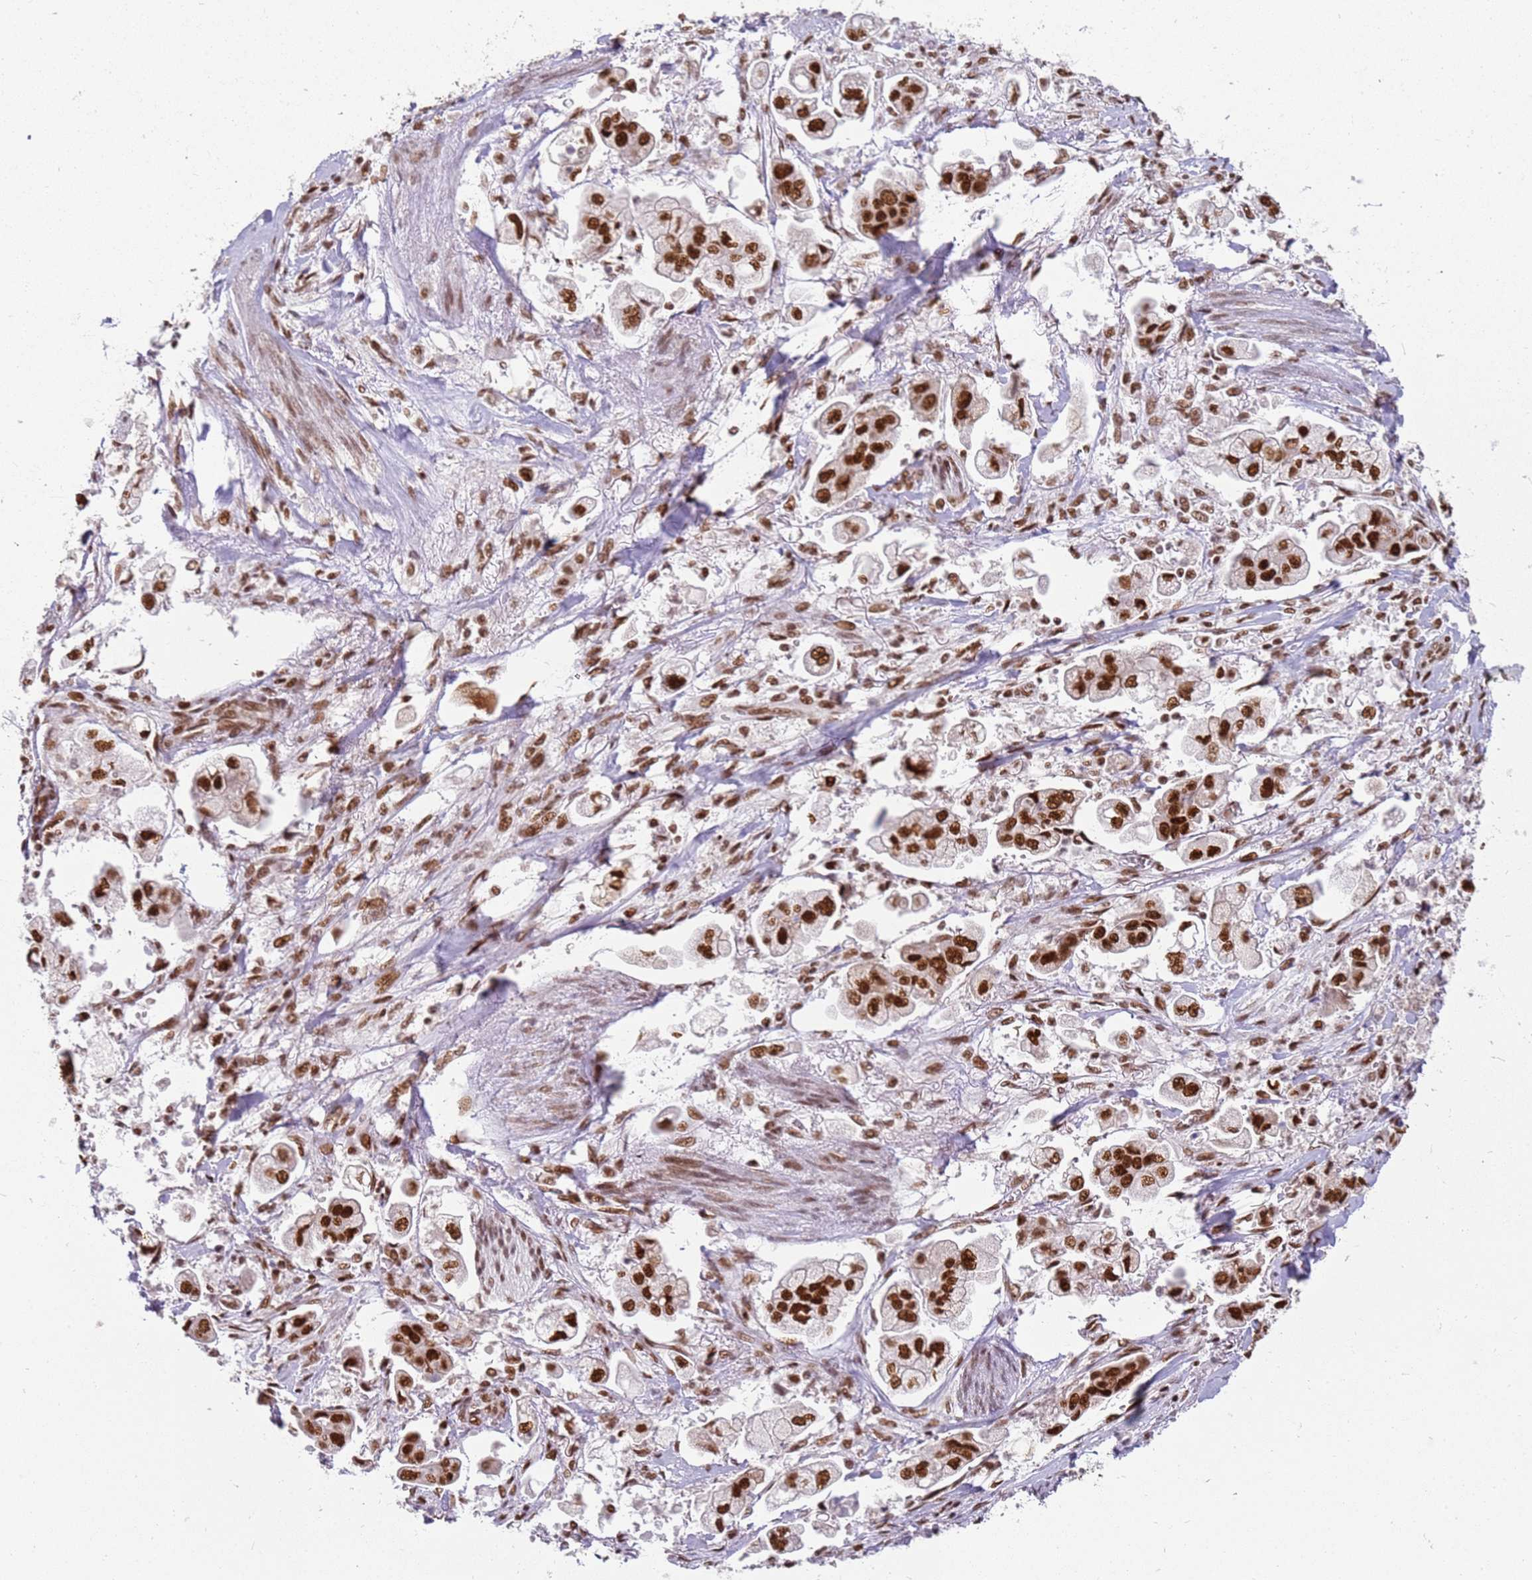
{"staining": {"intensity": "strong", "quantity": ">75%", "location": "nuclear"}, "tissue": "stomach cancer", "cell_type": "Tumor cells", "image_type": "cancer", "snomed": [{"axis": "morphology", "description": "Adenocarcinoma, NOS"}, {"axis": "topography", "description": "Stomach"}], "caption": "A high amount of strong nuclear positivity is present in about >75% of tumor cells in adenocarcinoma (stomach) tissue. (DAB (3,3'-diaminobenzidine) IHC with brightfield microscopy, high magnification).", "gene": "TENT4A", "patient": {"sex": "male", "age": 62}}